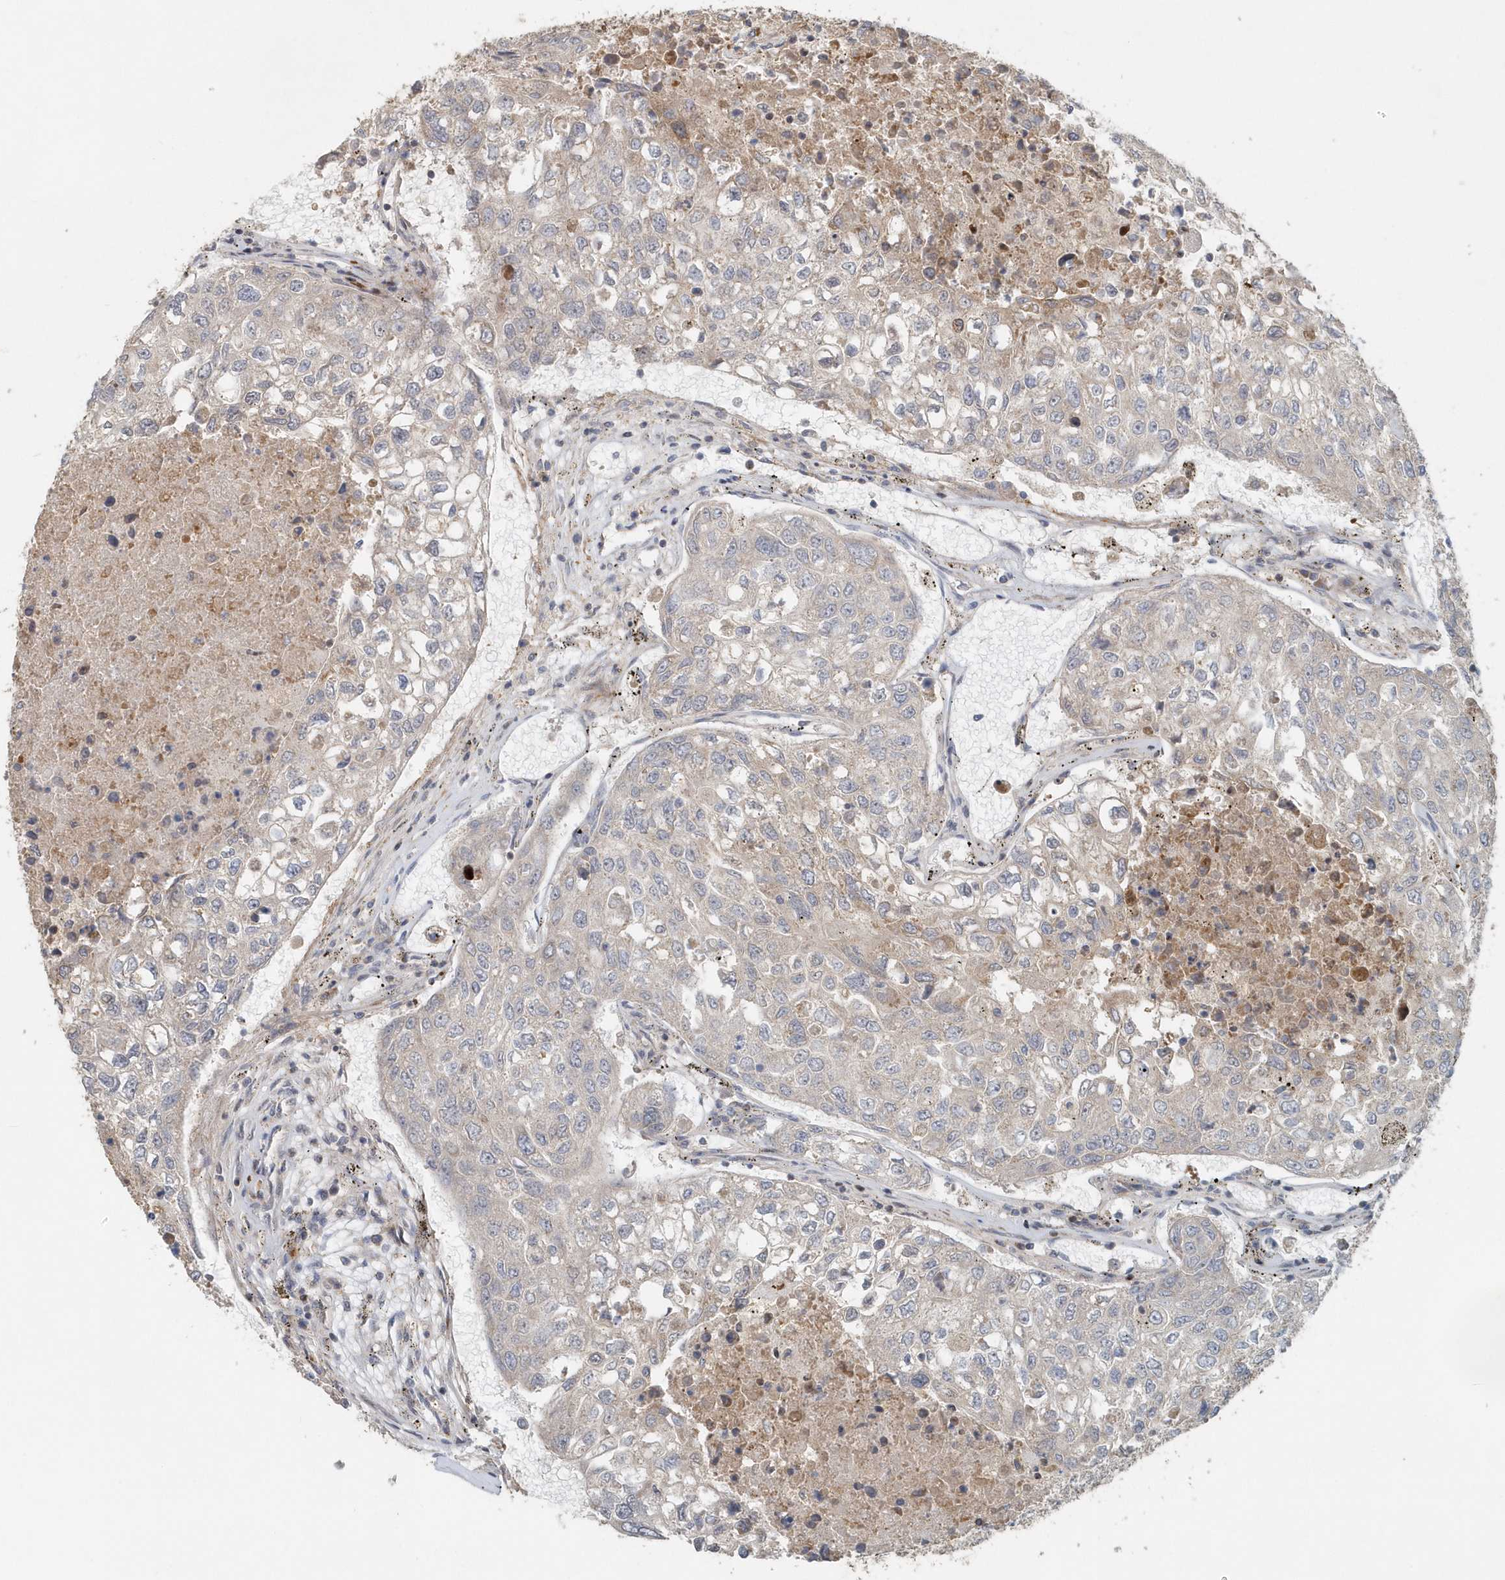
{"staining": {"intensity": "weak", "quantity": "<25%", "location": "cytoplasmic/membranous"}, "tissue": "urothelial cancer", "cell_type": "Tumor cells", "image_type": "cancer", "snomed": [{"axis": "morphology", "description": "Urothelial carcinoma, High grade"}, {"axis": "topography", "description": "Lymph node"}, {"axis": "topography", "description": "Urinary bladder"}], "caption": "An immunohistochemistry histopathology image of urothelial cancer is shown. There is no staining in tumor cells of urothelial cancer.", "gene": "MMUT", "patient": {"sex": "male", "age": 51}}